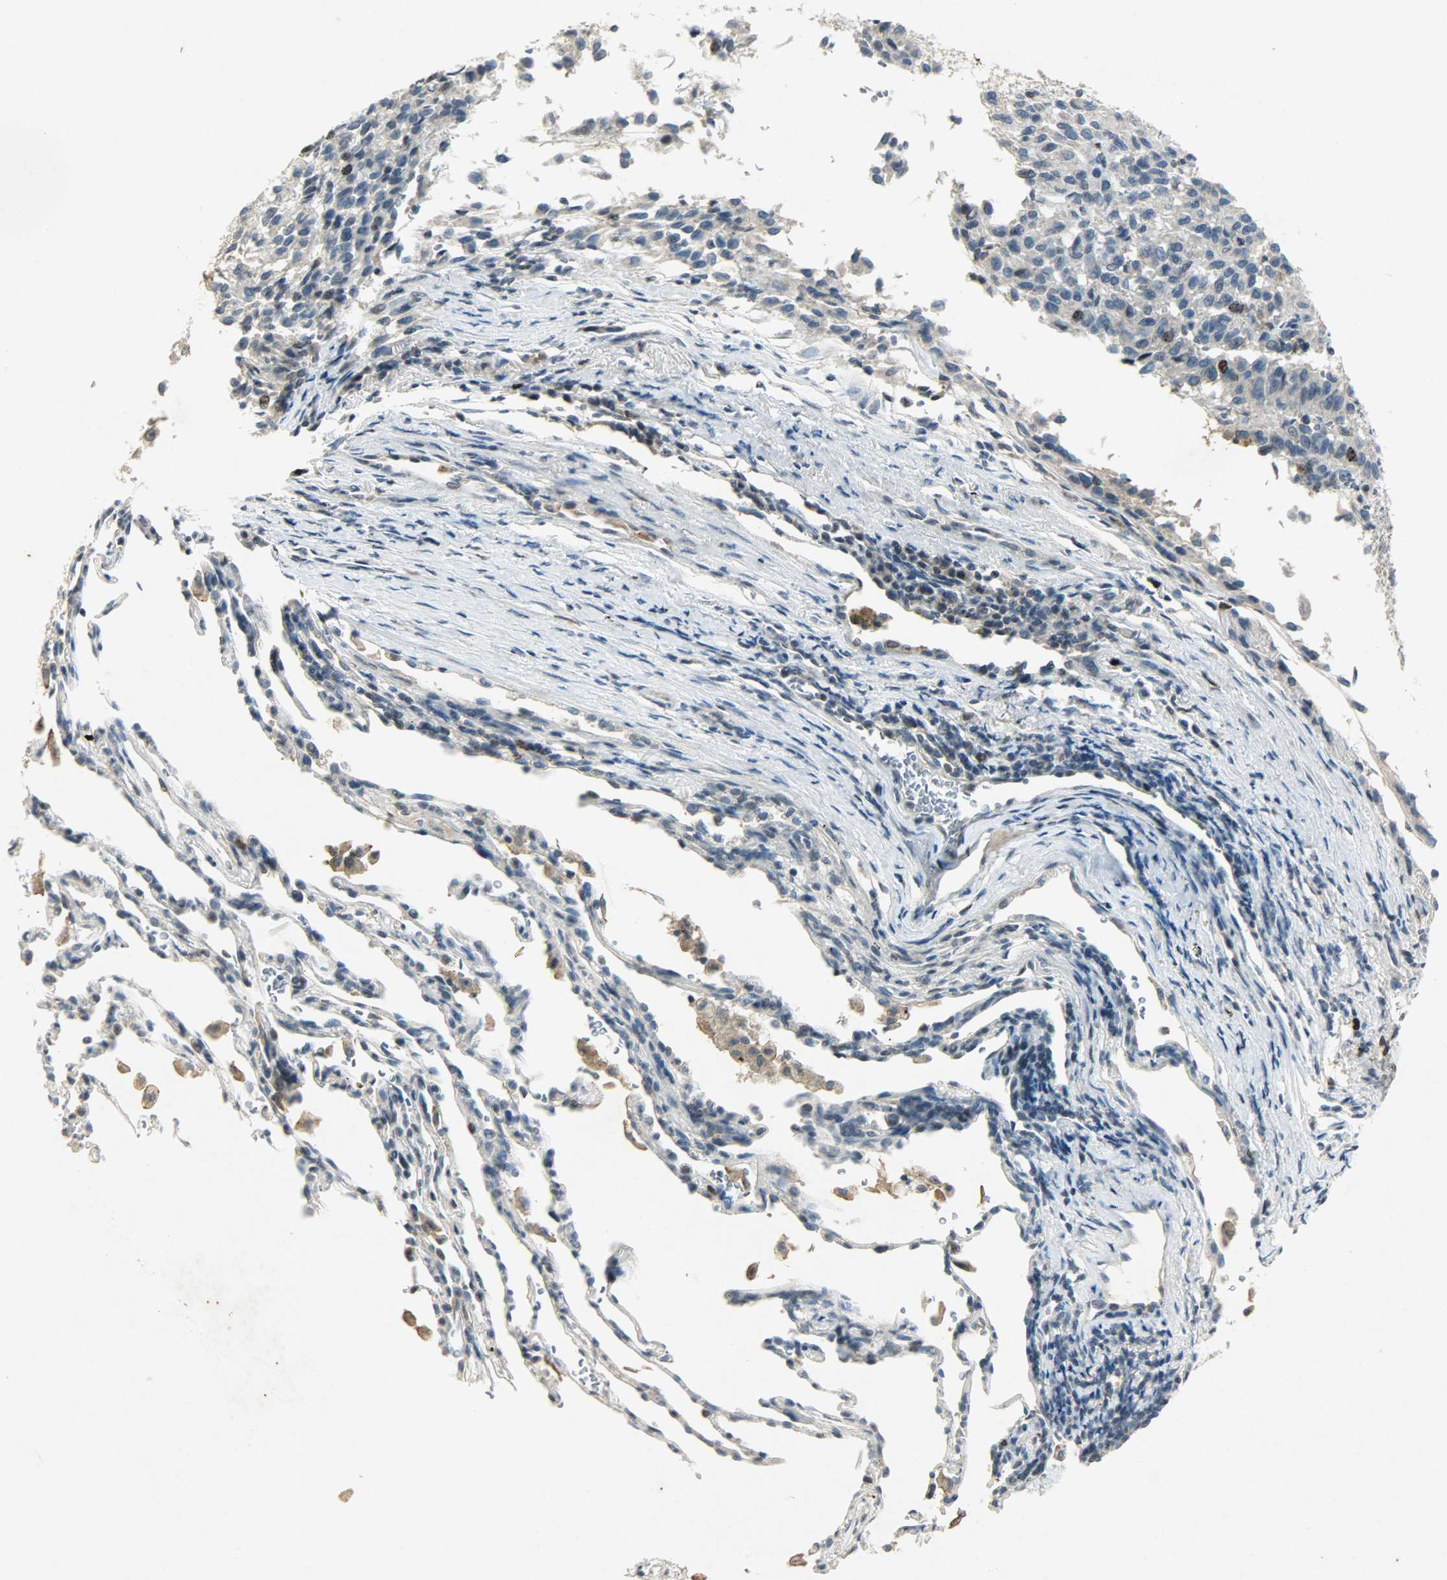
{"staining": {"intensity": "moderate", "quantity": "<25%", "location": "nuclear"}, "tissue": "melanoma", "cell_type": "Tumor cells", "image_type": "cancer", "snomed": [{"axis": "morphology", "description": "Malignant melanoma, Metastatic site"}, {"axis": "topography", "description": "Lung"}], "caption": "Brown immunohistochemical staining in human melanoma exhibits moderate nuclear staining in about <25% of tumor cells.", "gene": "AURKB", "patient": {"sex": "male", "age": 64}}